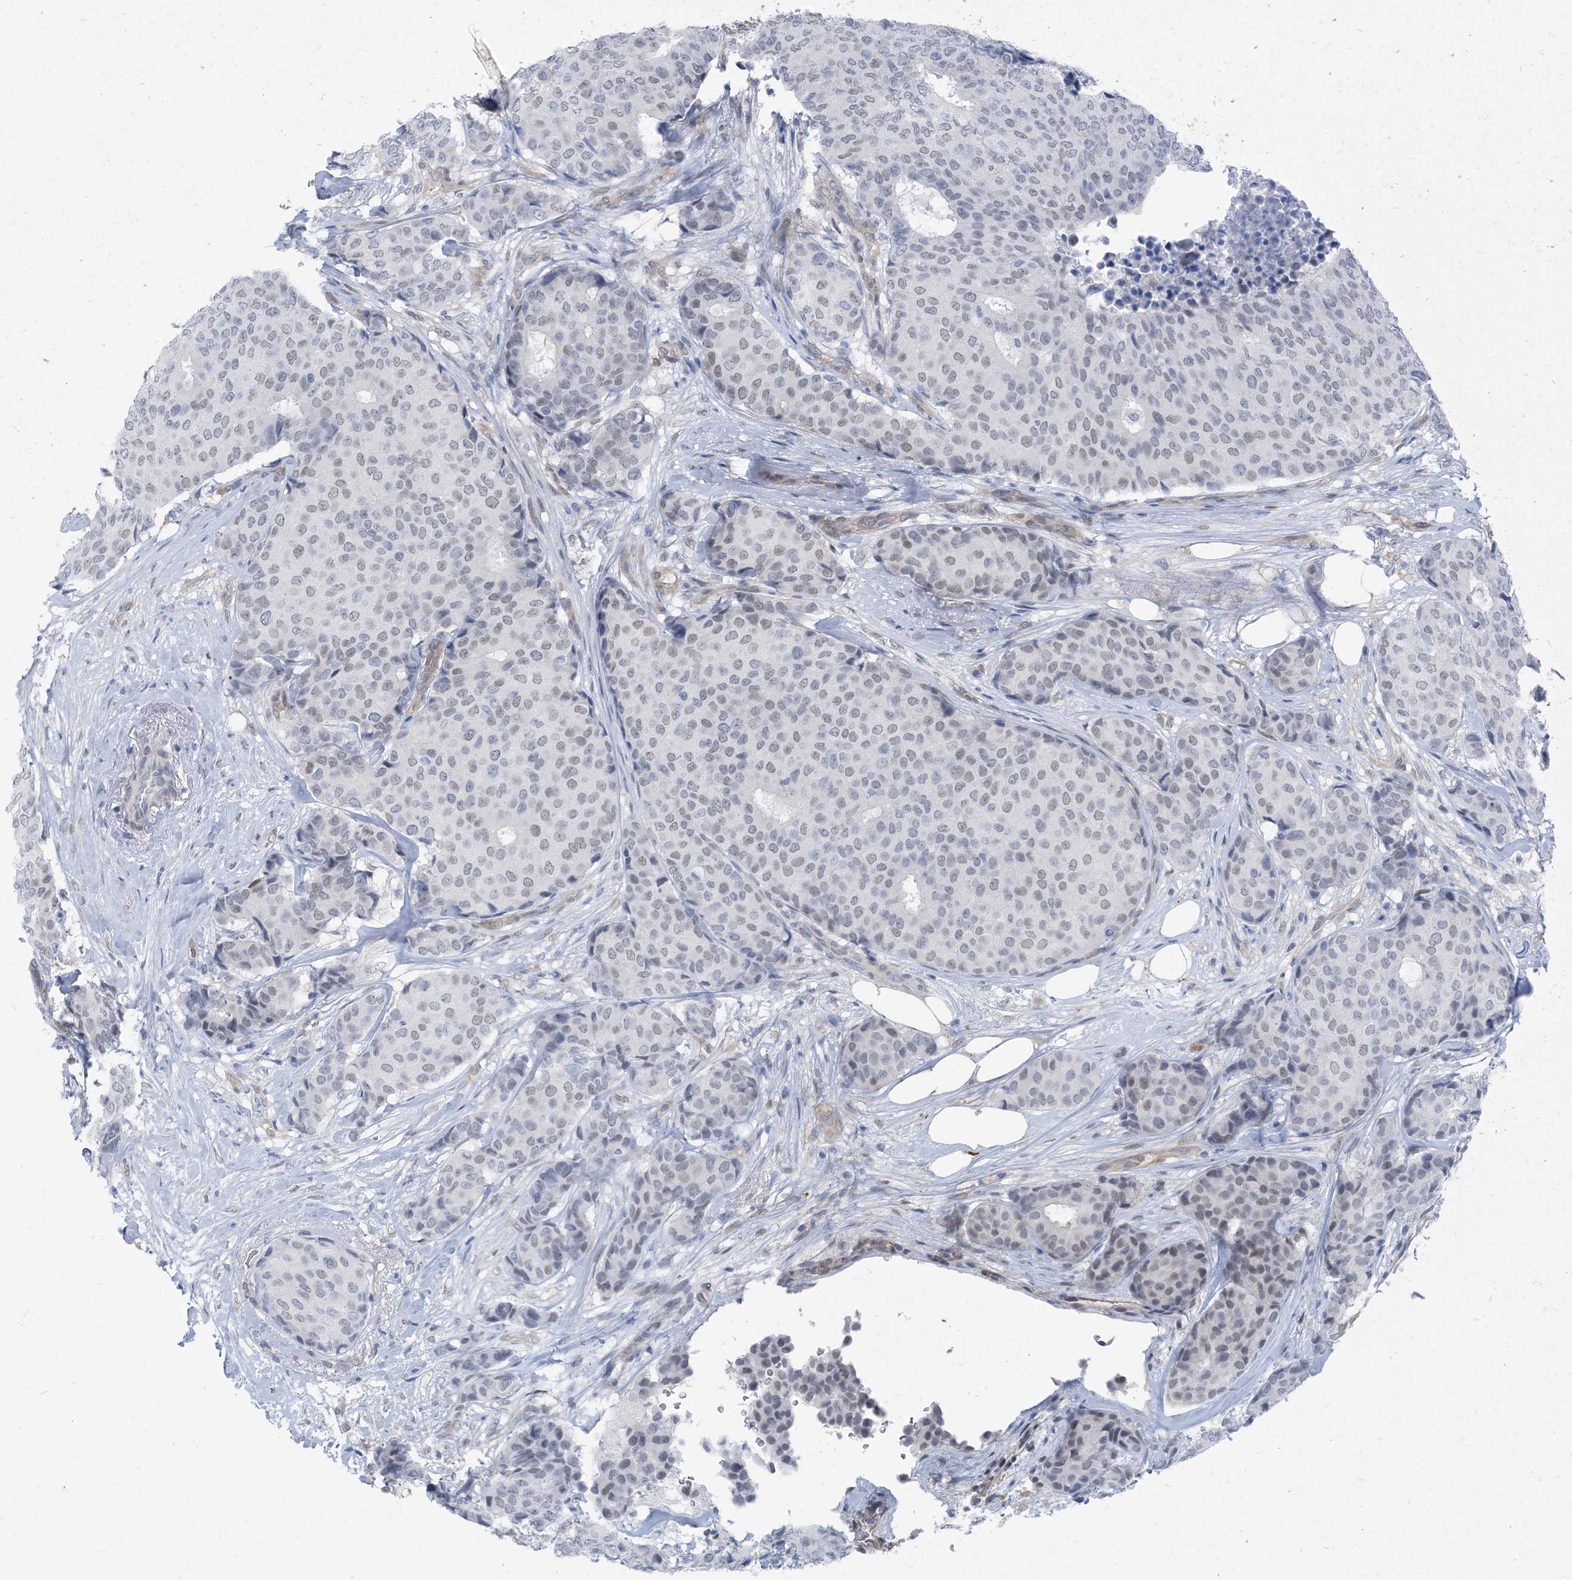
{"staining": {"intensity": "negative", "quantity": "none", "location": "none"}, "tissue": "breast cancer", "cell_type": "Tumor cells", "image_type": "cancer", "snomed": [{"axis": "morphology", "description": "Duct carcinoma"}, {"axis": "topography", "description": "Breast"}], "caption": "Micrograph shows no significant protein positivity in tumor cells of breast intraductal carcinoma.", "gene": "ZC3H12A", "patient": {"sex": "female", "age": 75}}